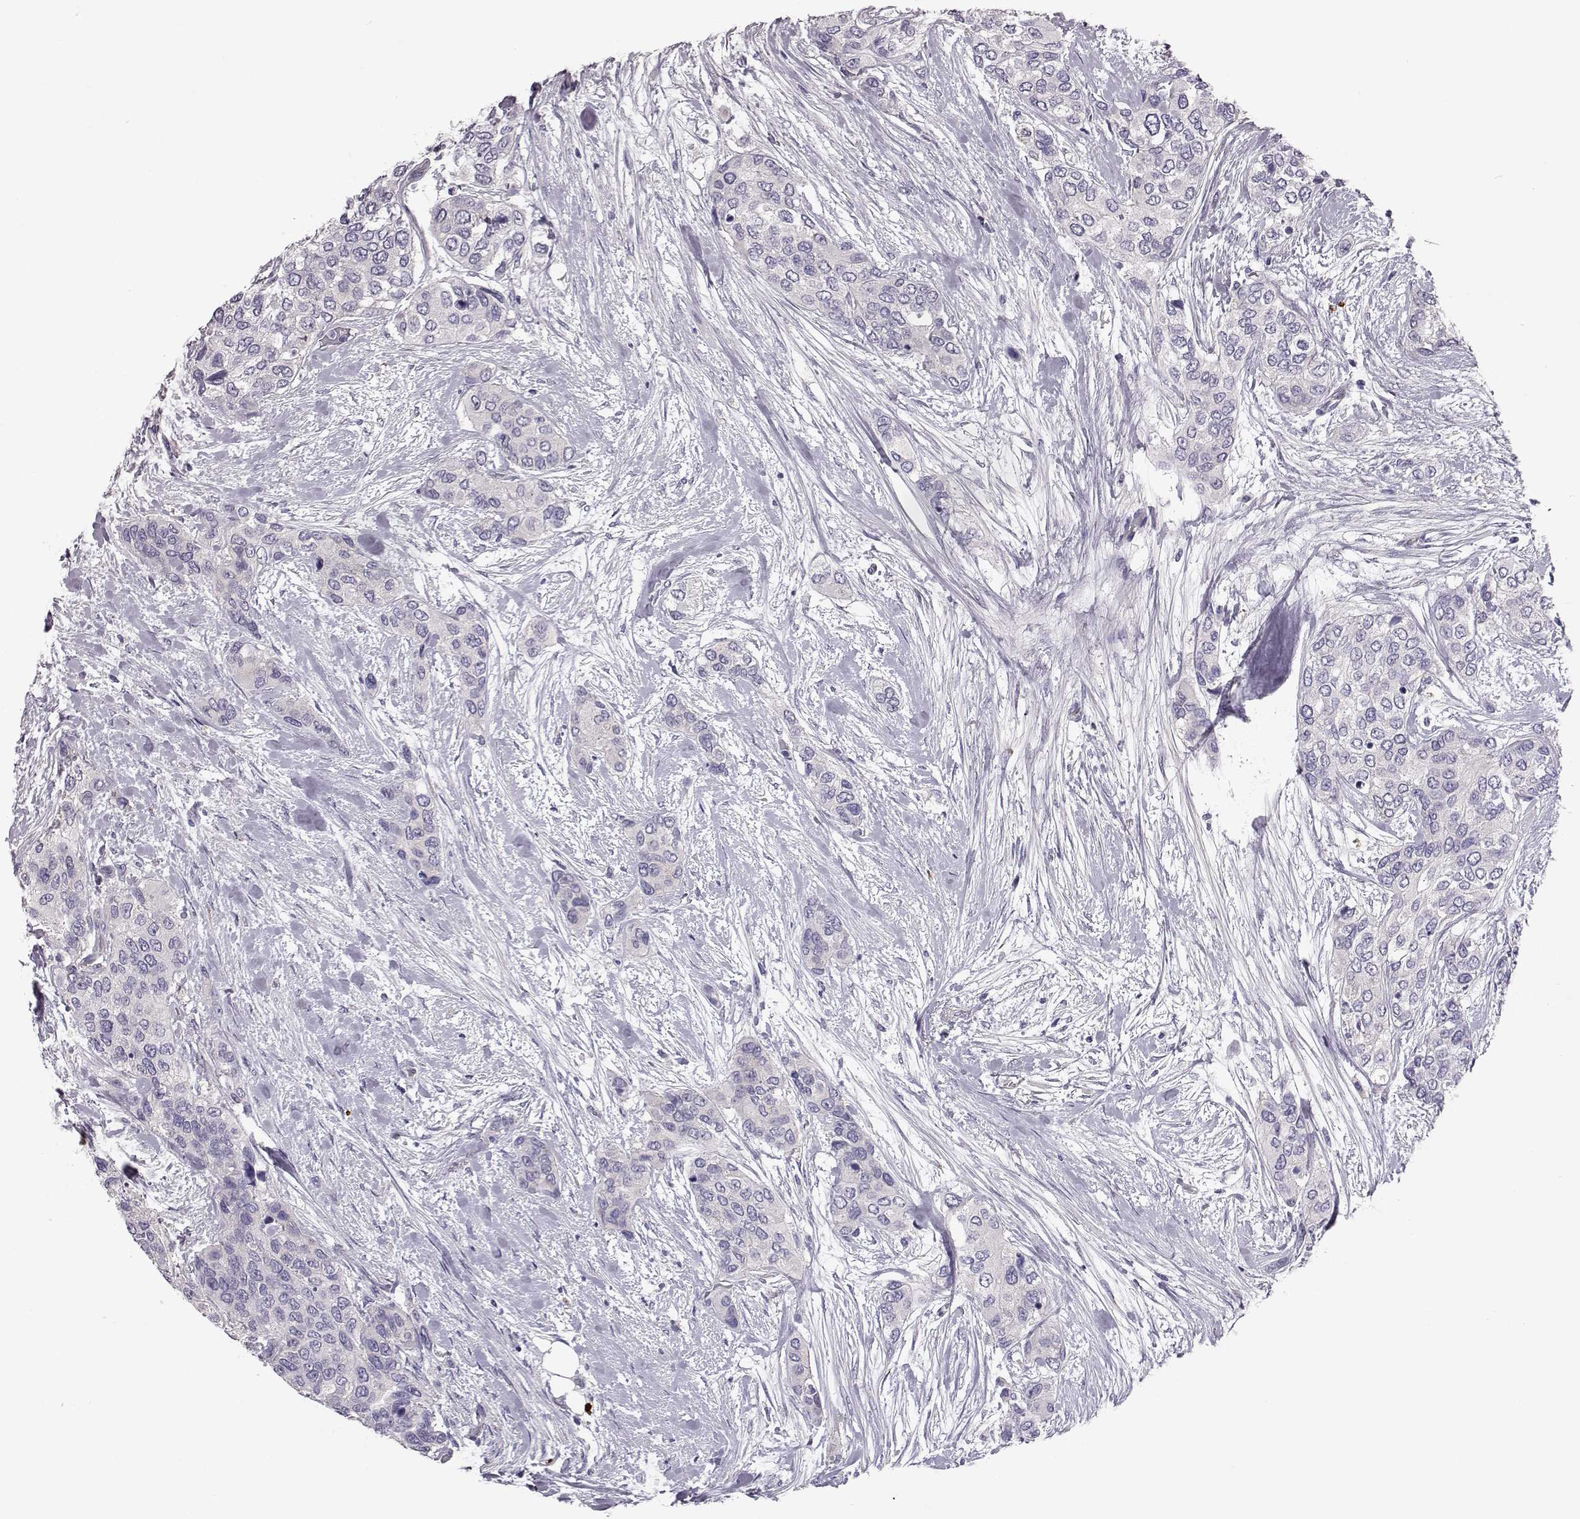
{"staining": {"intensity": "negative", "quantity": "none", "location": "none"}, "tissue": "urothelial cancer", "cell_type": "Tumor cells", "image_type": "cancer", "snomed": [{"axis": "morphology", "description": "Urothelial carcinoma, High grade"}, {"axis": "topography", "description": "Urinary bladder"}], "caption": "There is no significant staining in tumor cells of urothelial carcinoma (high-grade).", "gene": "ADGRG5", "patient": {"sex": "male", "age": 77}}